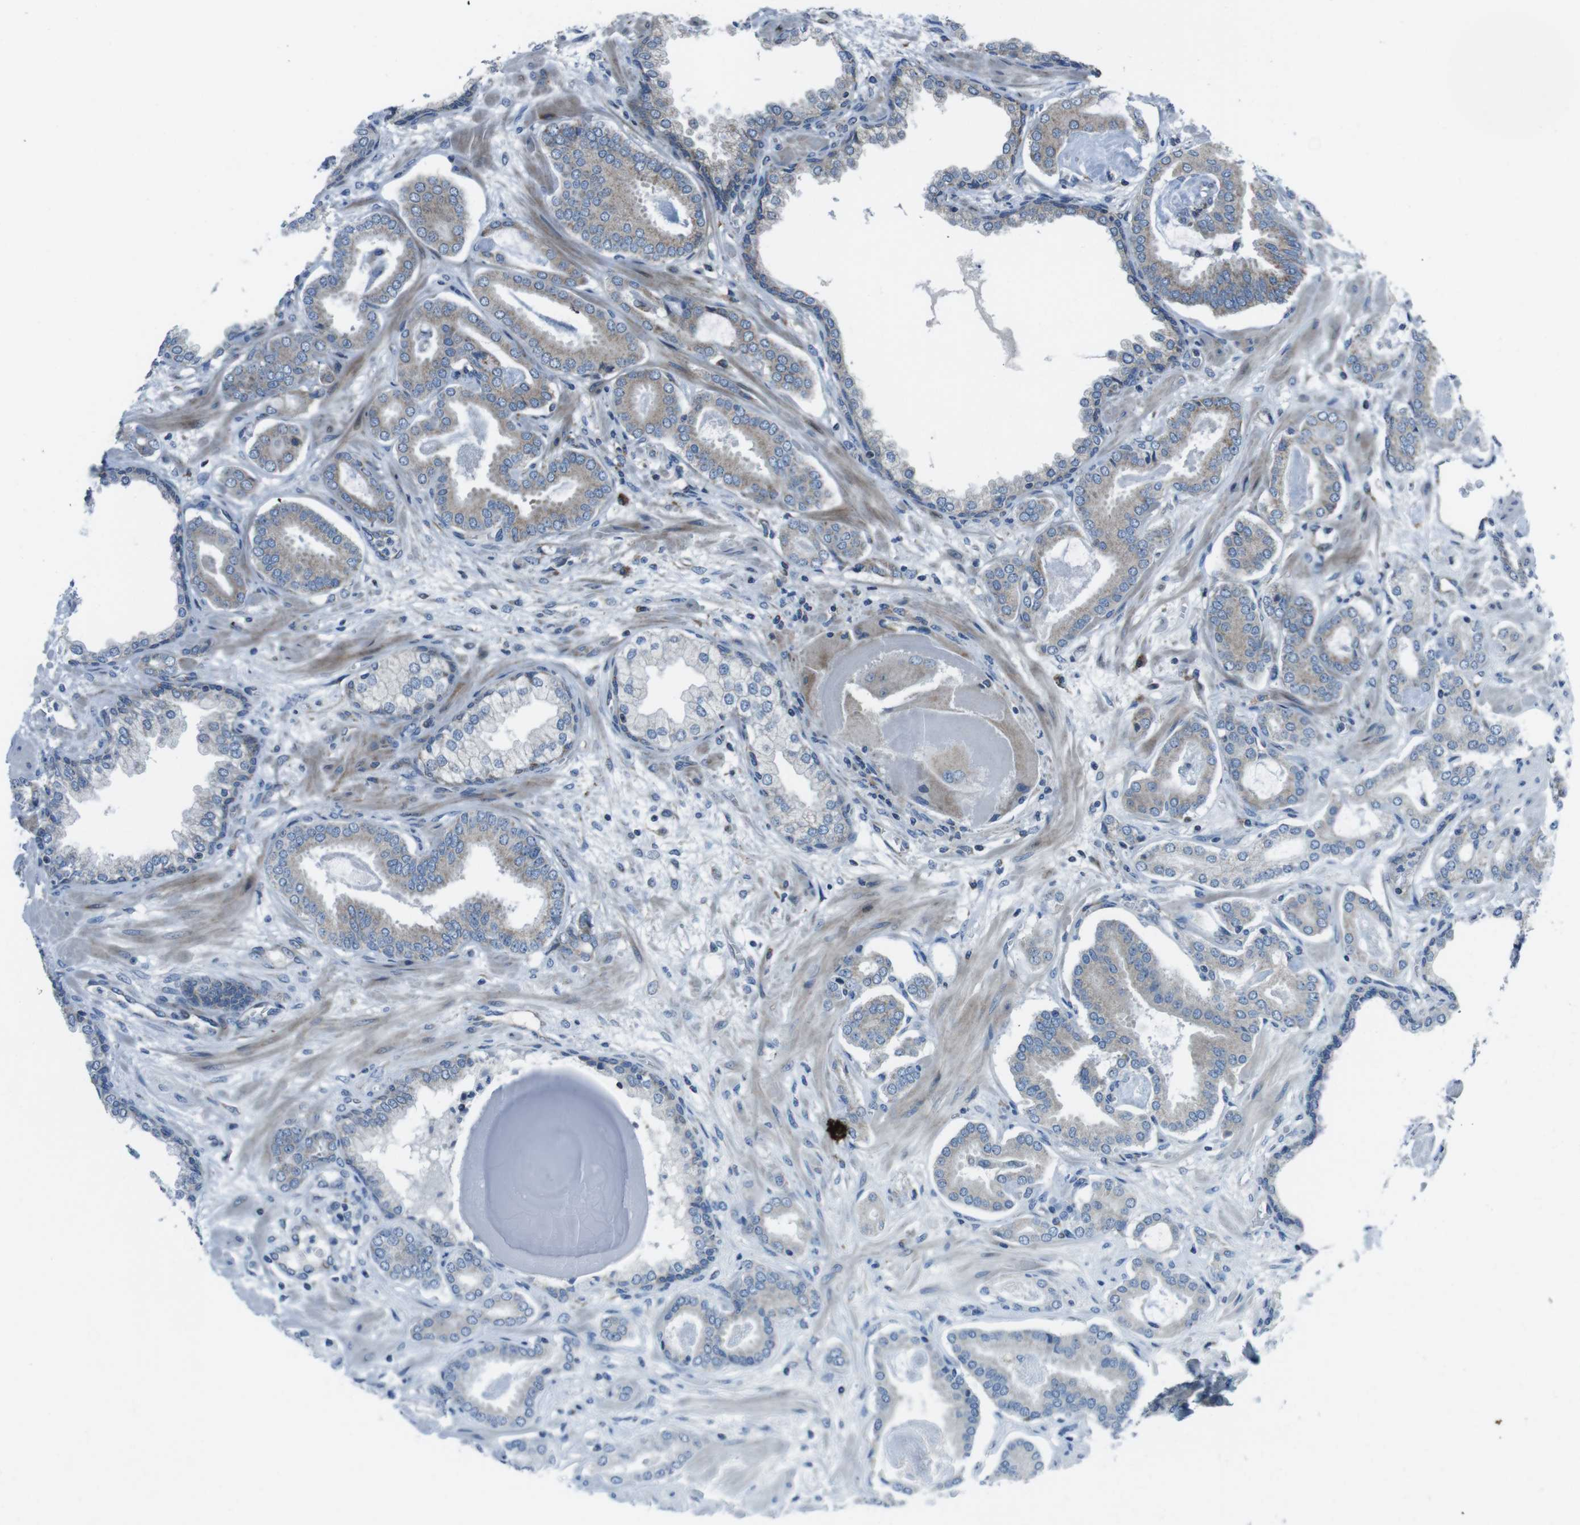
{"staining": {"intensity": "weak", "quantity": "<25%", "location": "cytoplasmic/membranous"}, "tissue": "prostate cancer", "cell_type": "Tumor cells", "image_type": "cancer", "snomed": [{"axis": "morphology", "description": "Adenocarcinoma, Low grade"}, {"axis": "topography", "description": "Prostate"}], "caption": "High magnification brightfield microscopy of prostate cancer (low-grade adenocarcinoma) stained with DAB (brown) and counterstained with hematoxylin (blue): tumor cells show no significant expression.", "gene": "GIMAP8", "patient": {"sex": "male", "age": 53}}